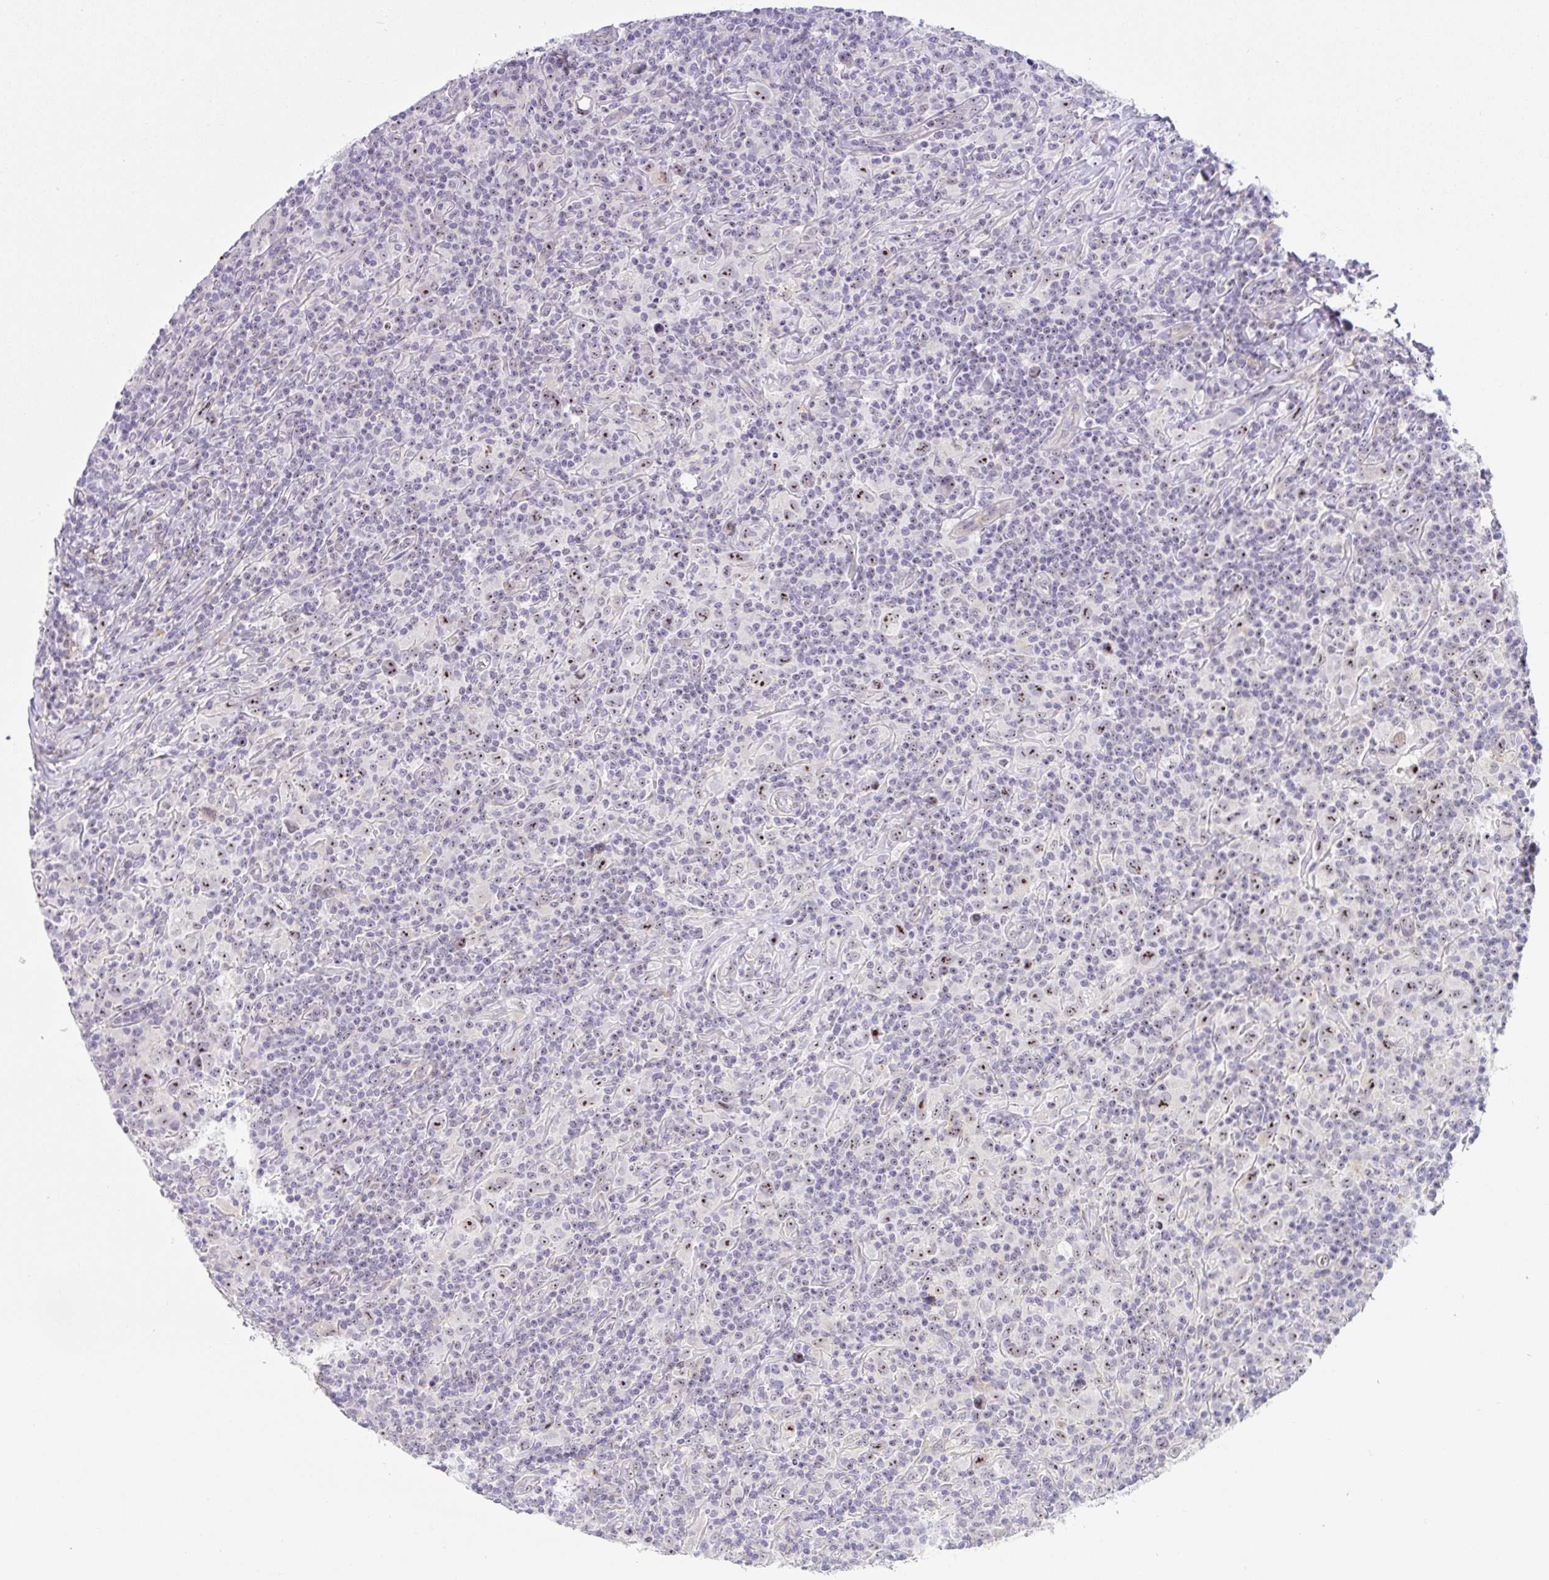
{"staining": {"intensity": "moderate", "quantity": ">75%", "location": "nuclear"}, "tissue": "lymphoma", "cell_type": "Tumor cells", "image_type": "cancer", "snomed": [{"axis": "morphology", "description": "Hodgkin's disease, NOS"}, {"axis": "topography", "description": "Lymph node"}], "caption": "IHC (DAB (3,3'-diaminobenzidine)) staining of Hodgkin's disease shows moderate nuclear protein staining in about >75% of tumor cells. The staining is performed using DAB (3,3'-diaminobenzidine) brown chromogen to label protein expression. The nuclei are counter-stained blue using hematoxylin.", "gene": "MXRA8", "patient": {"sex": "female", "age": 18}}